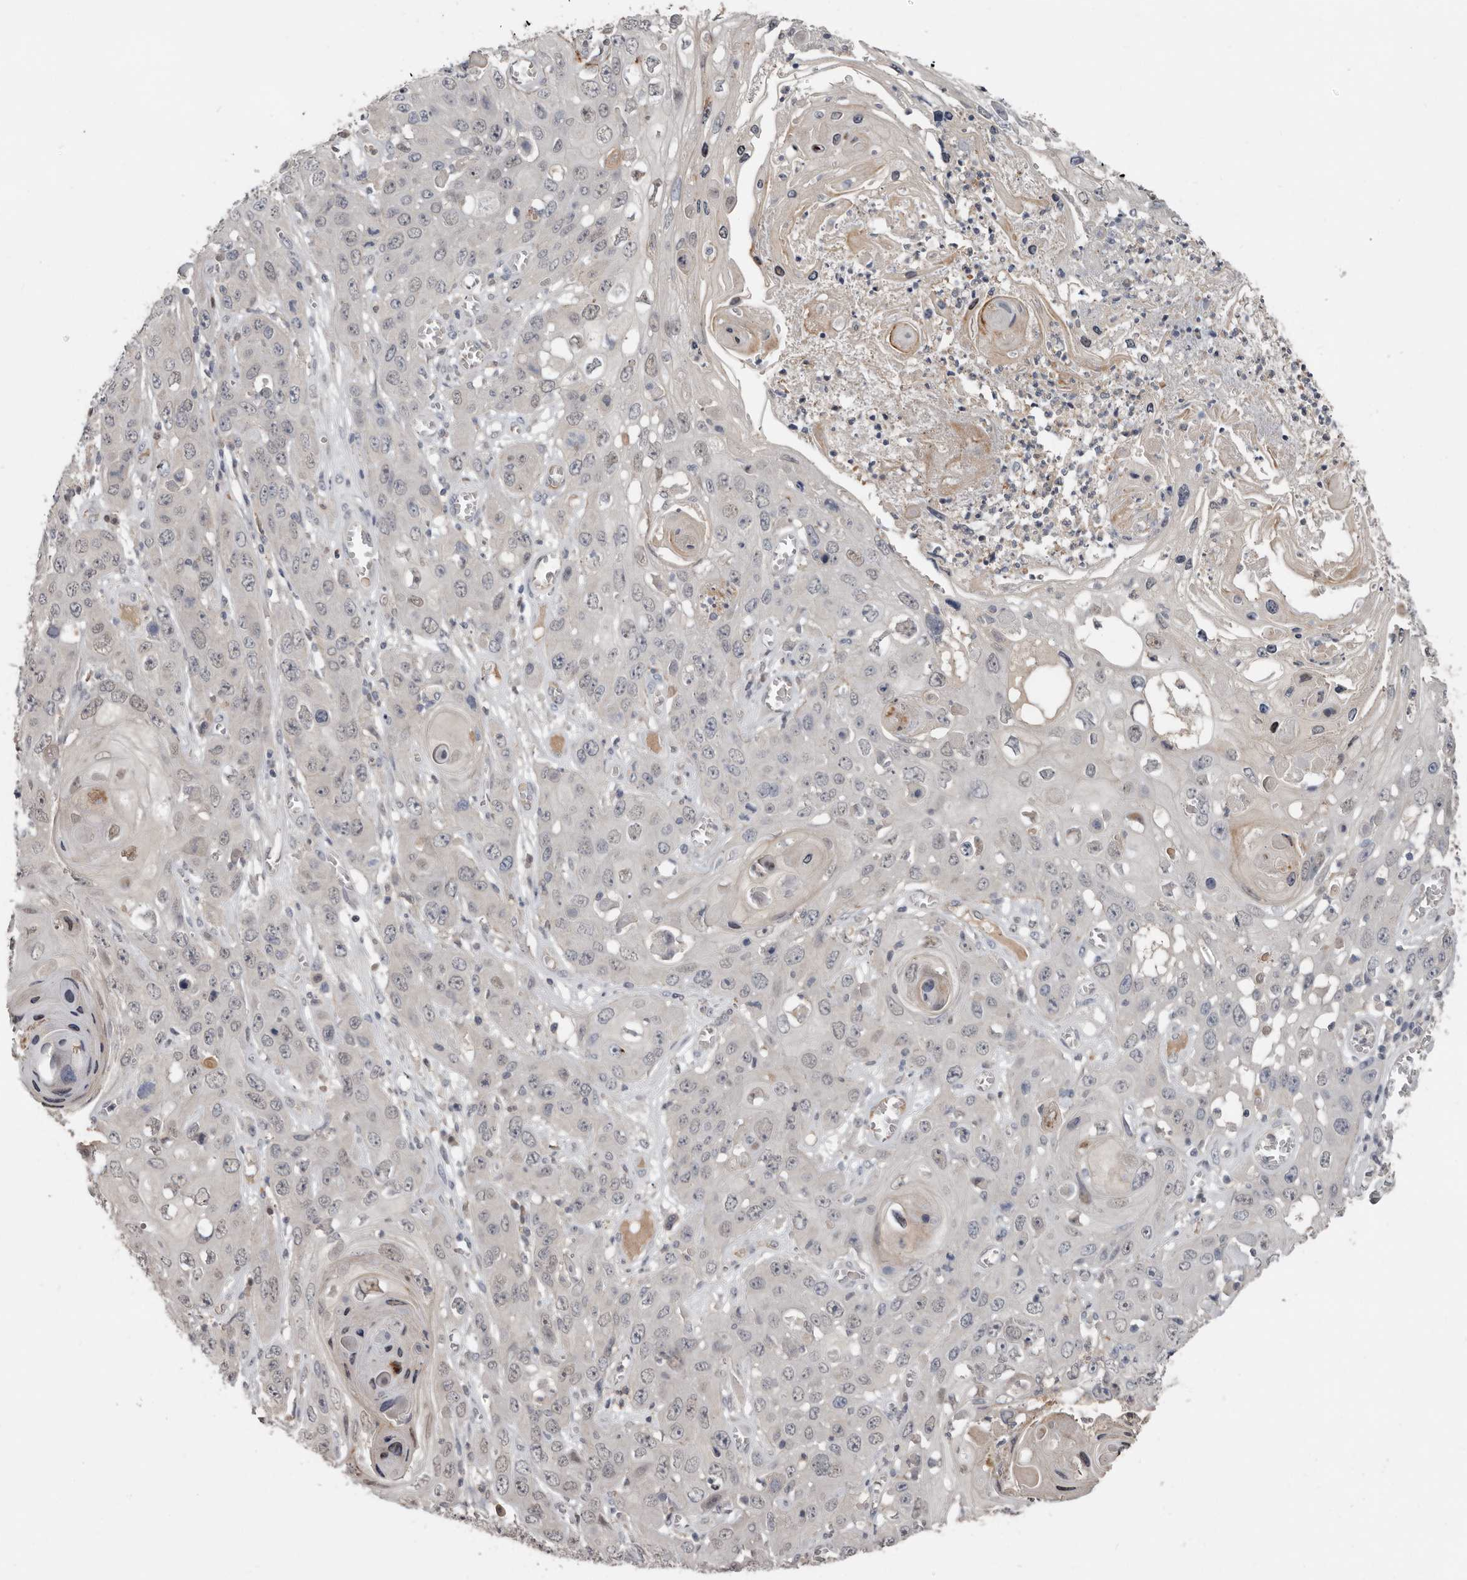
{"staining": {"intensity": "weak", "quantity": "<25%", "location": "nuclear"}, "tissue": "skin cancer", "cell_type": "Tumor cells", "image_type": "cancer", "snomed": [{"axis": "morphology", "description": "Squamous cell carcinoma, NOS"}, {"axis": "topography", "description": "Skin"}], "caption": "Photomicrograph shows no protein expression in tumor cells of skin squamous cell carcinoma tissue.", "gene": "RBKS", "patient": {"sex": "male", "age": 55}}